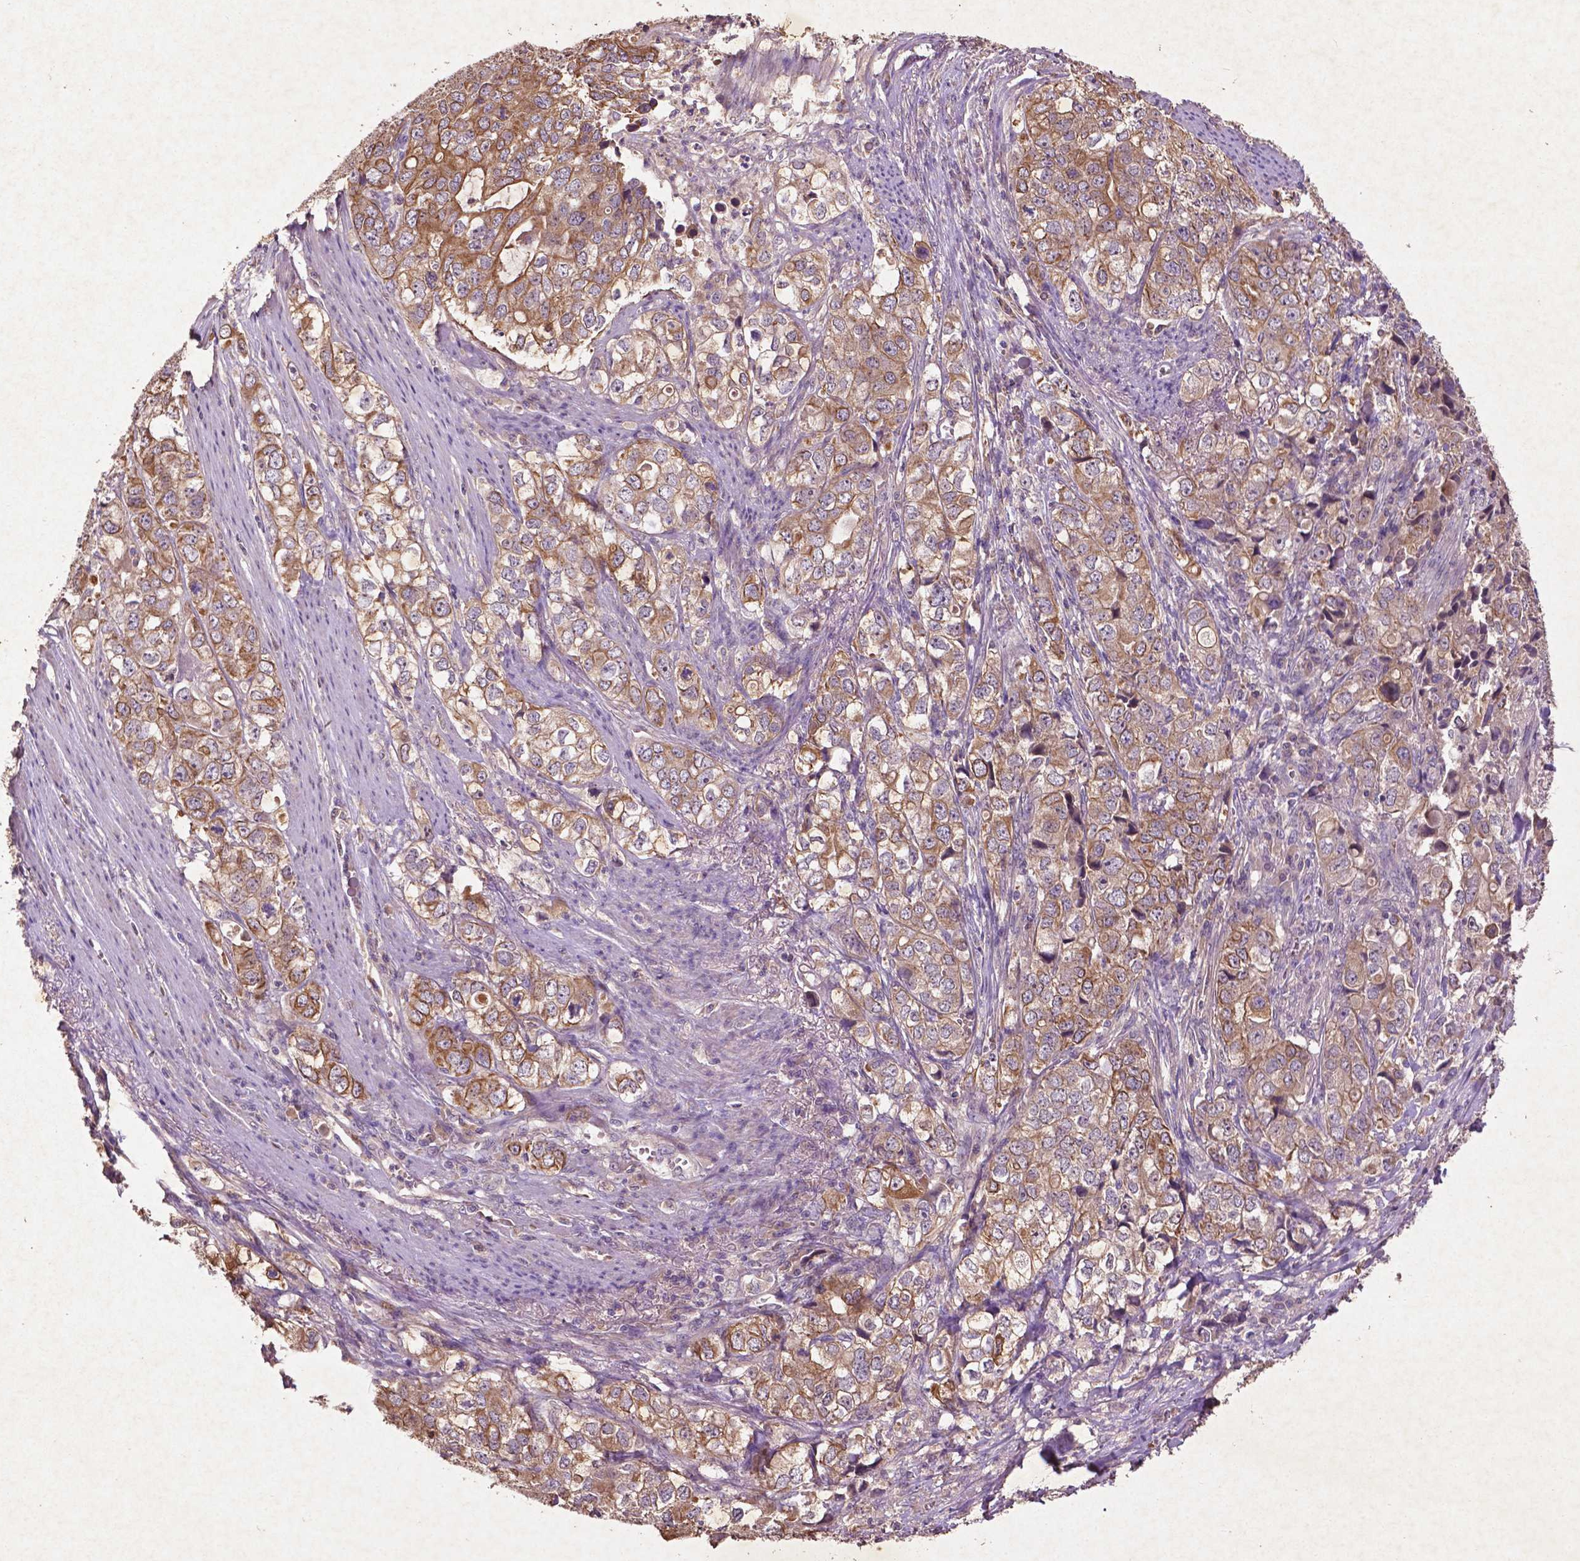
{"staining": {"intensity": "moderate", "quantity": ">75%", "location": "cytoplasmic/membranous"}, "tissue": "stomach cancer", "cell_type": "Tumor cells", "image_type": "cancer", "snomed": [{"axis": "morphology", "description": "Adenocarcinoma, NOS"}, {"axis": "topography", "description": "Stomach, lower"}], "caption": "Immunohistochemistry (IHC) of stomach adenocarcinoma displays medium levels of moderate cytoplasmic/membranous staining in about >75% of tumor cells.", "gene": "COQ2", "patient": {"sex": "female", "age": 72}}